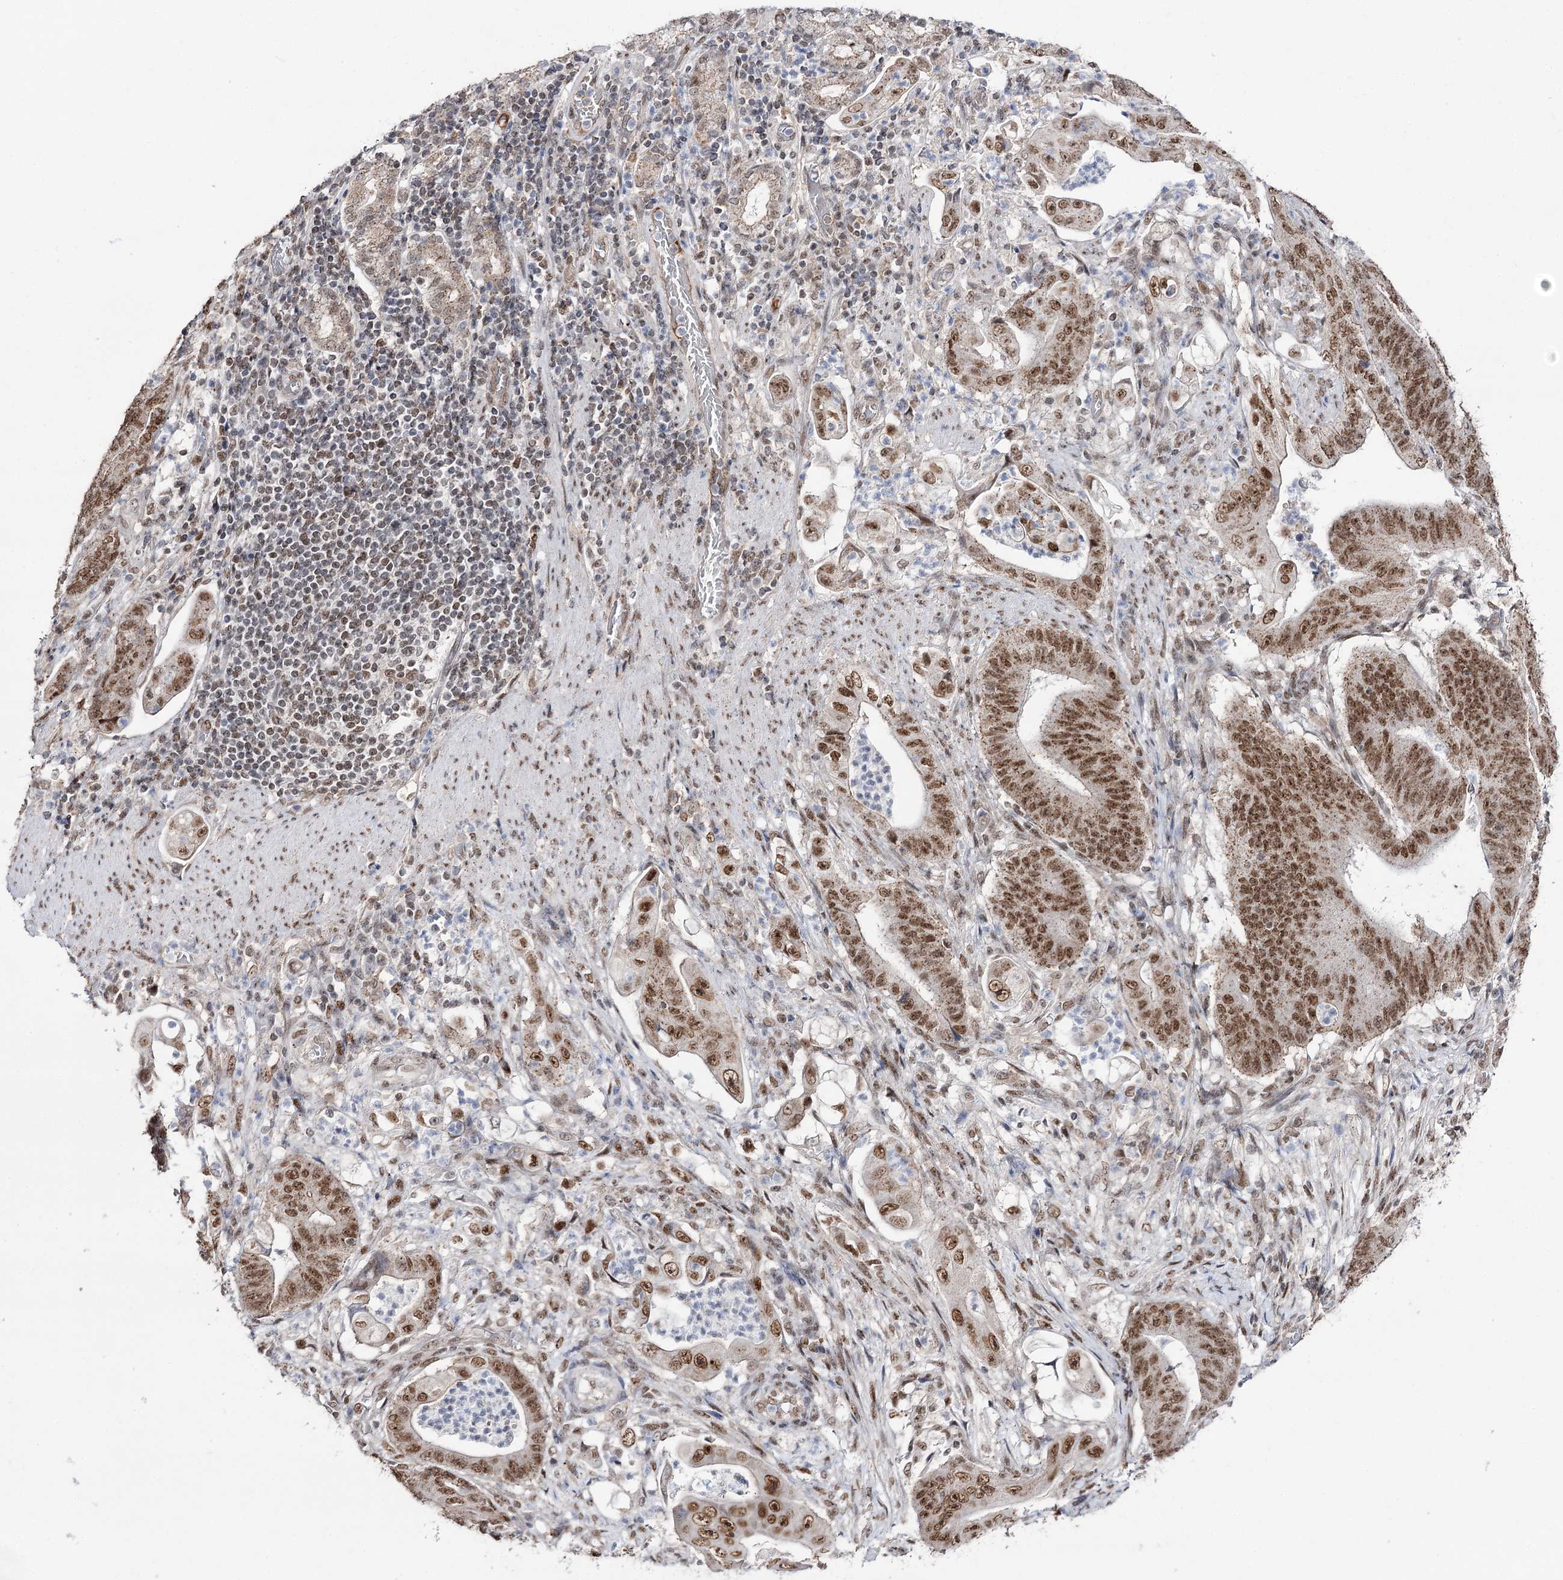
{"staining": {"intensity": "moderate", "quantity": ">75%", "location": "cytoplasmic/membranous,nuclear"}, "tissue": "stomach cancer", "cell_type": "Tumor cells", "image_type": "cancer", "snomed": [{"axis": "morphology", "description": "Adenocarcinoma, NOS"}, {"axis": "topography", "description": "Stomach"}], "caption": "The immunohistochemical stain shows moderate cytoplasmic/membranous and nuclear positivity in tumor cells of stomach adenocarcinoma tissue. (DAB IHC, brown staining for protein, blue staining for nuclei).", "gene": "VGLL4", "patient": {"sex": "female", "age": 73}}